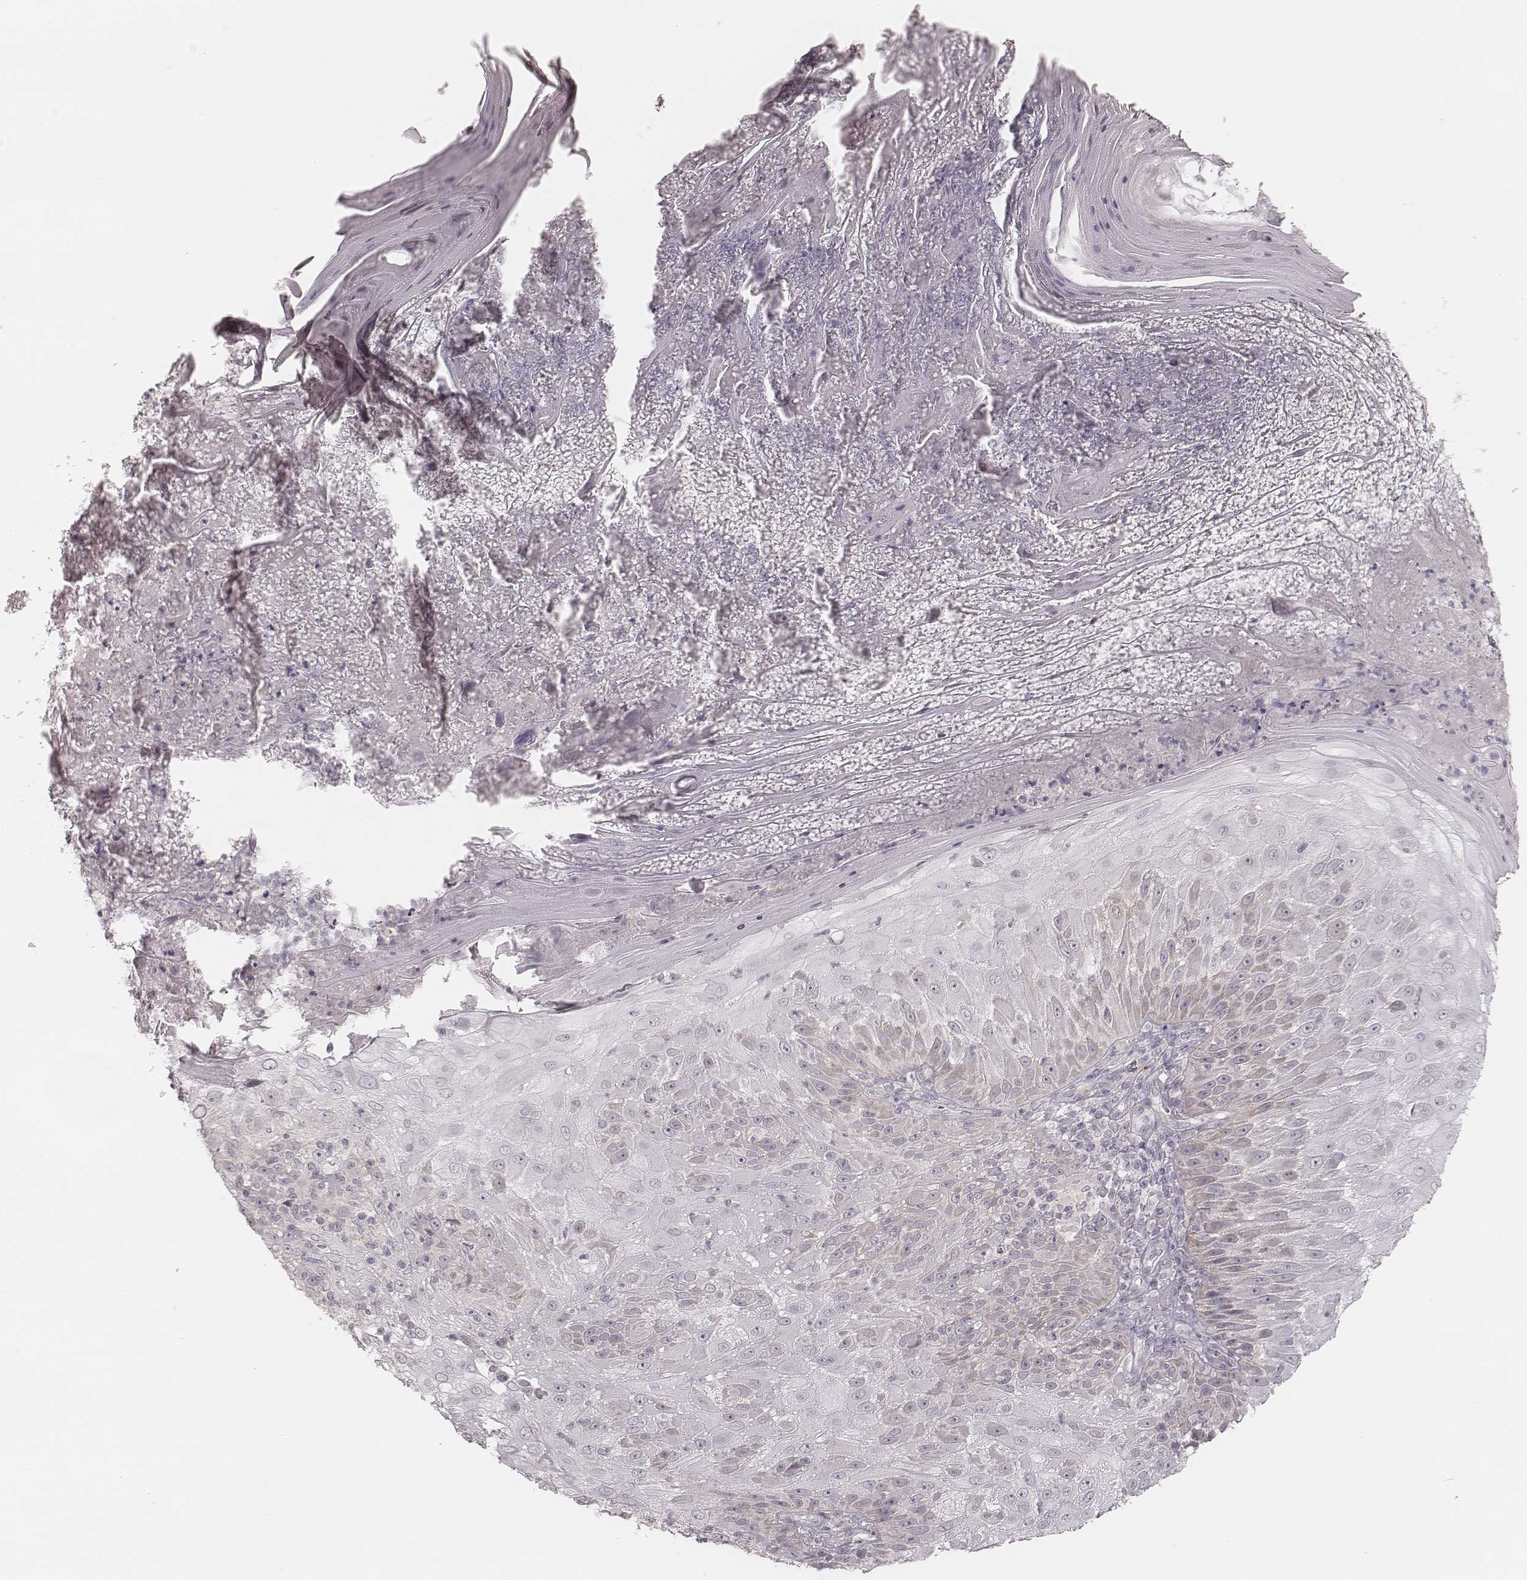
{"staining": {"intensity": "negative", "quantity": "none", "location": "none"}, "tissue": "skin cancer", "cell_type": "Tumor cells", "image_type": "cancer", "snomed": [{"axis": "morphology", "description": "Normal tissue, NOS"}, {"axis": "morphology", "description": "Squamous cell carcinoma, NOS"}, {"axis": "topography", "description": "Skin"}], "caption": "This is an immunohistochemistry image of skin cancer (squamous cell carcinoma). There is no staining in tumor cells.", "gene": "ACACB", "patient": {"sex": "female", "age": 83}}